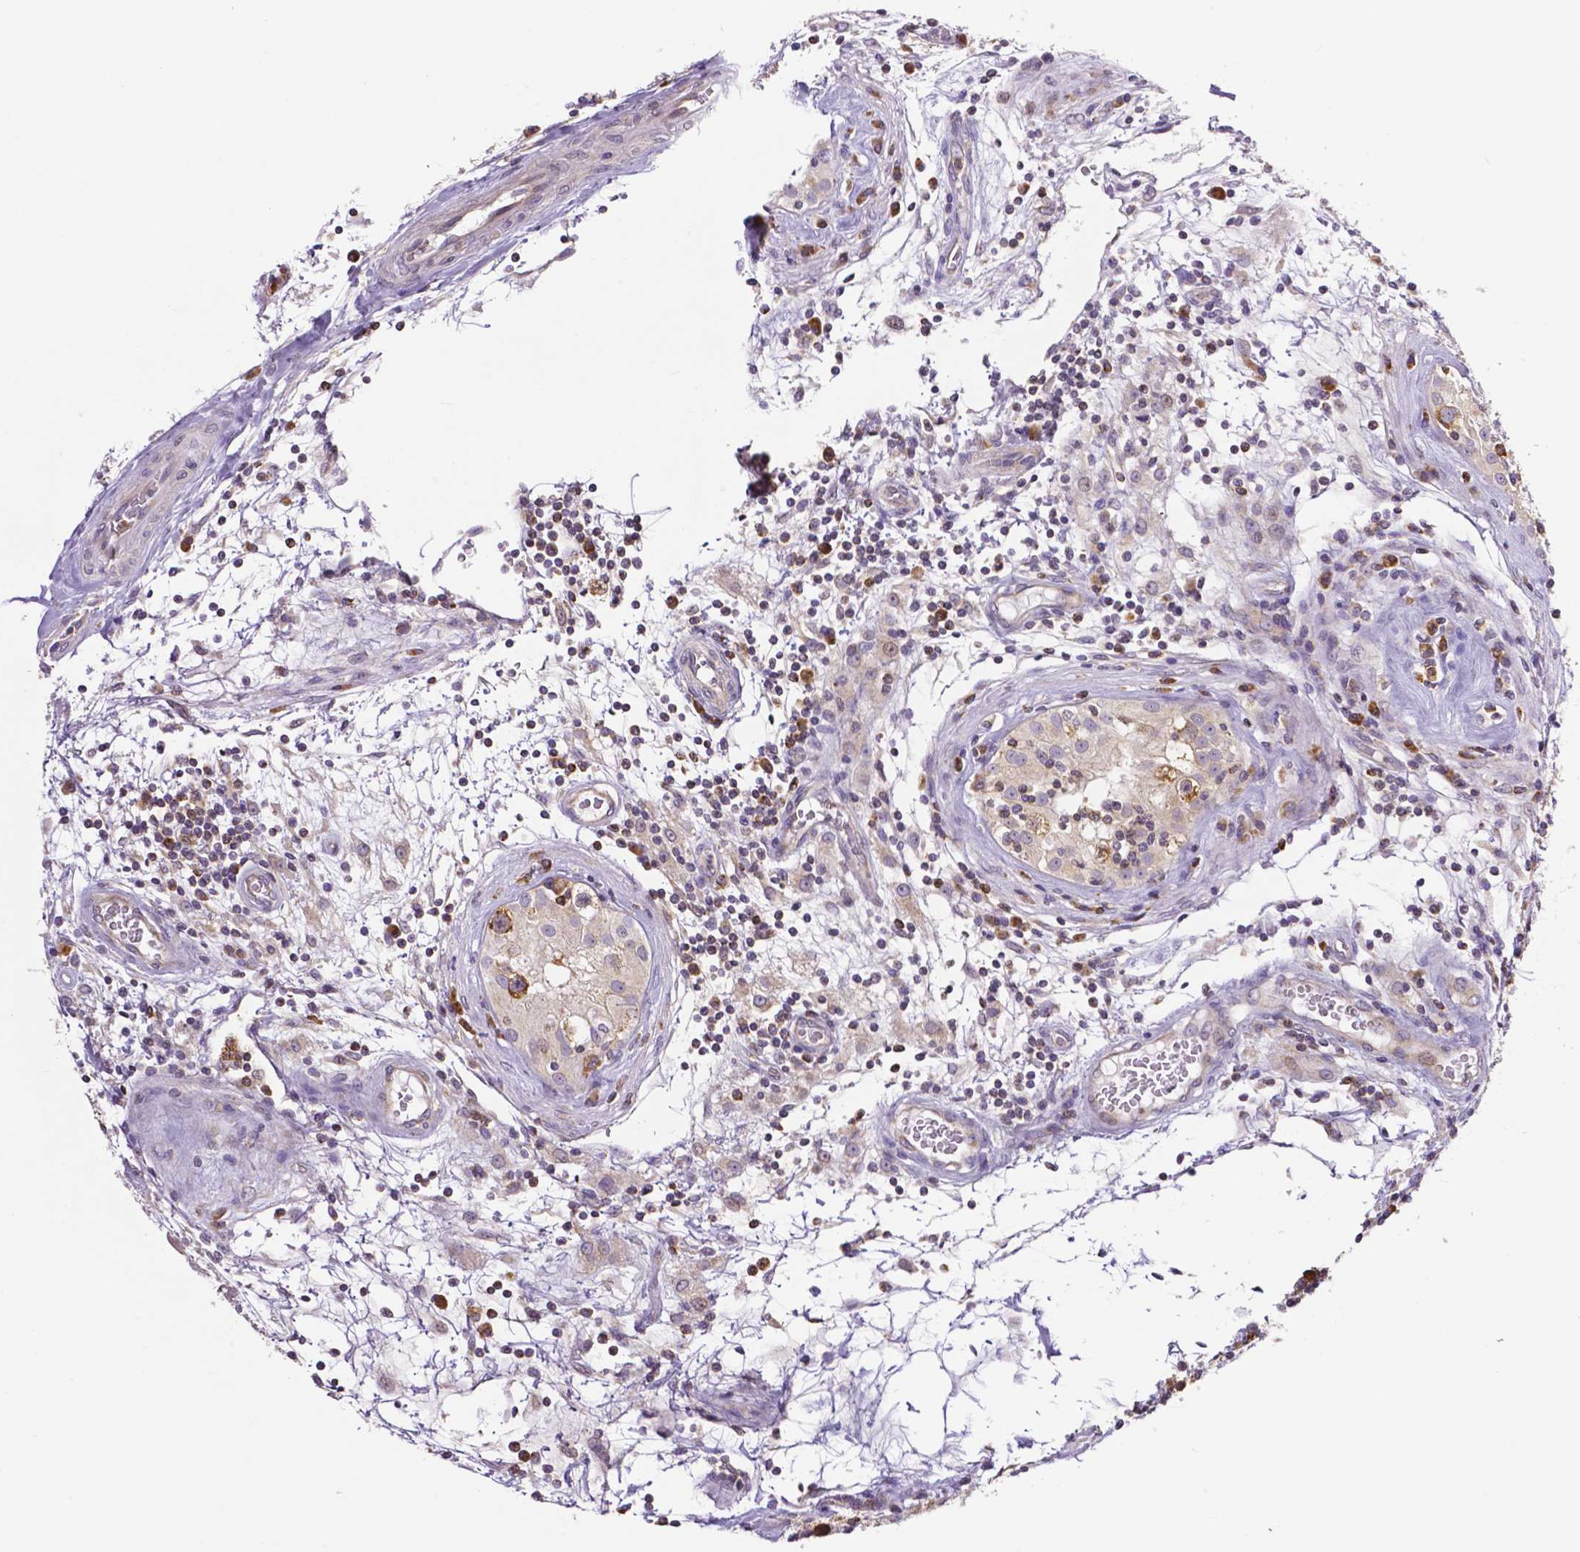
{"staining": {"intensity": "moderate", "quantity": "25%-75%", "location": "cytoplasmic/membranous"}, "tissue": "testis cancer", "cell_type": "Tumor cells", "image_type": "cancer", "snomed": [{"axis": "morphology", "description": "Seminoma, NOS"}, {"axis": "topography", "description": "Testis"}], "caption": "DAB (3,3'-diaminobenzidine) immunohistochemical staining of human seminoma (testis) exhibits moderate cytoplasmic/membranous protein positivity in about 25%-75% of tumor cells.", "gene": "MCL1", "patient": {"sex": "male", "age": 31}}